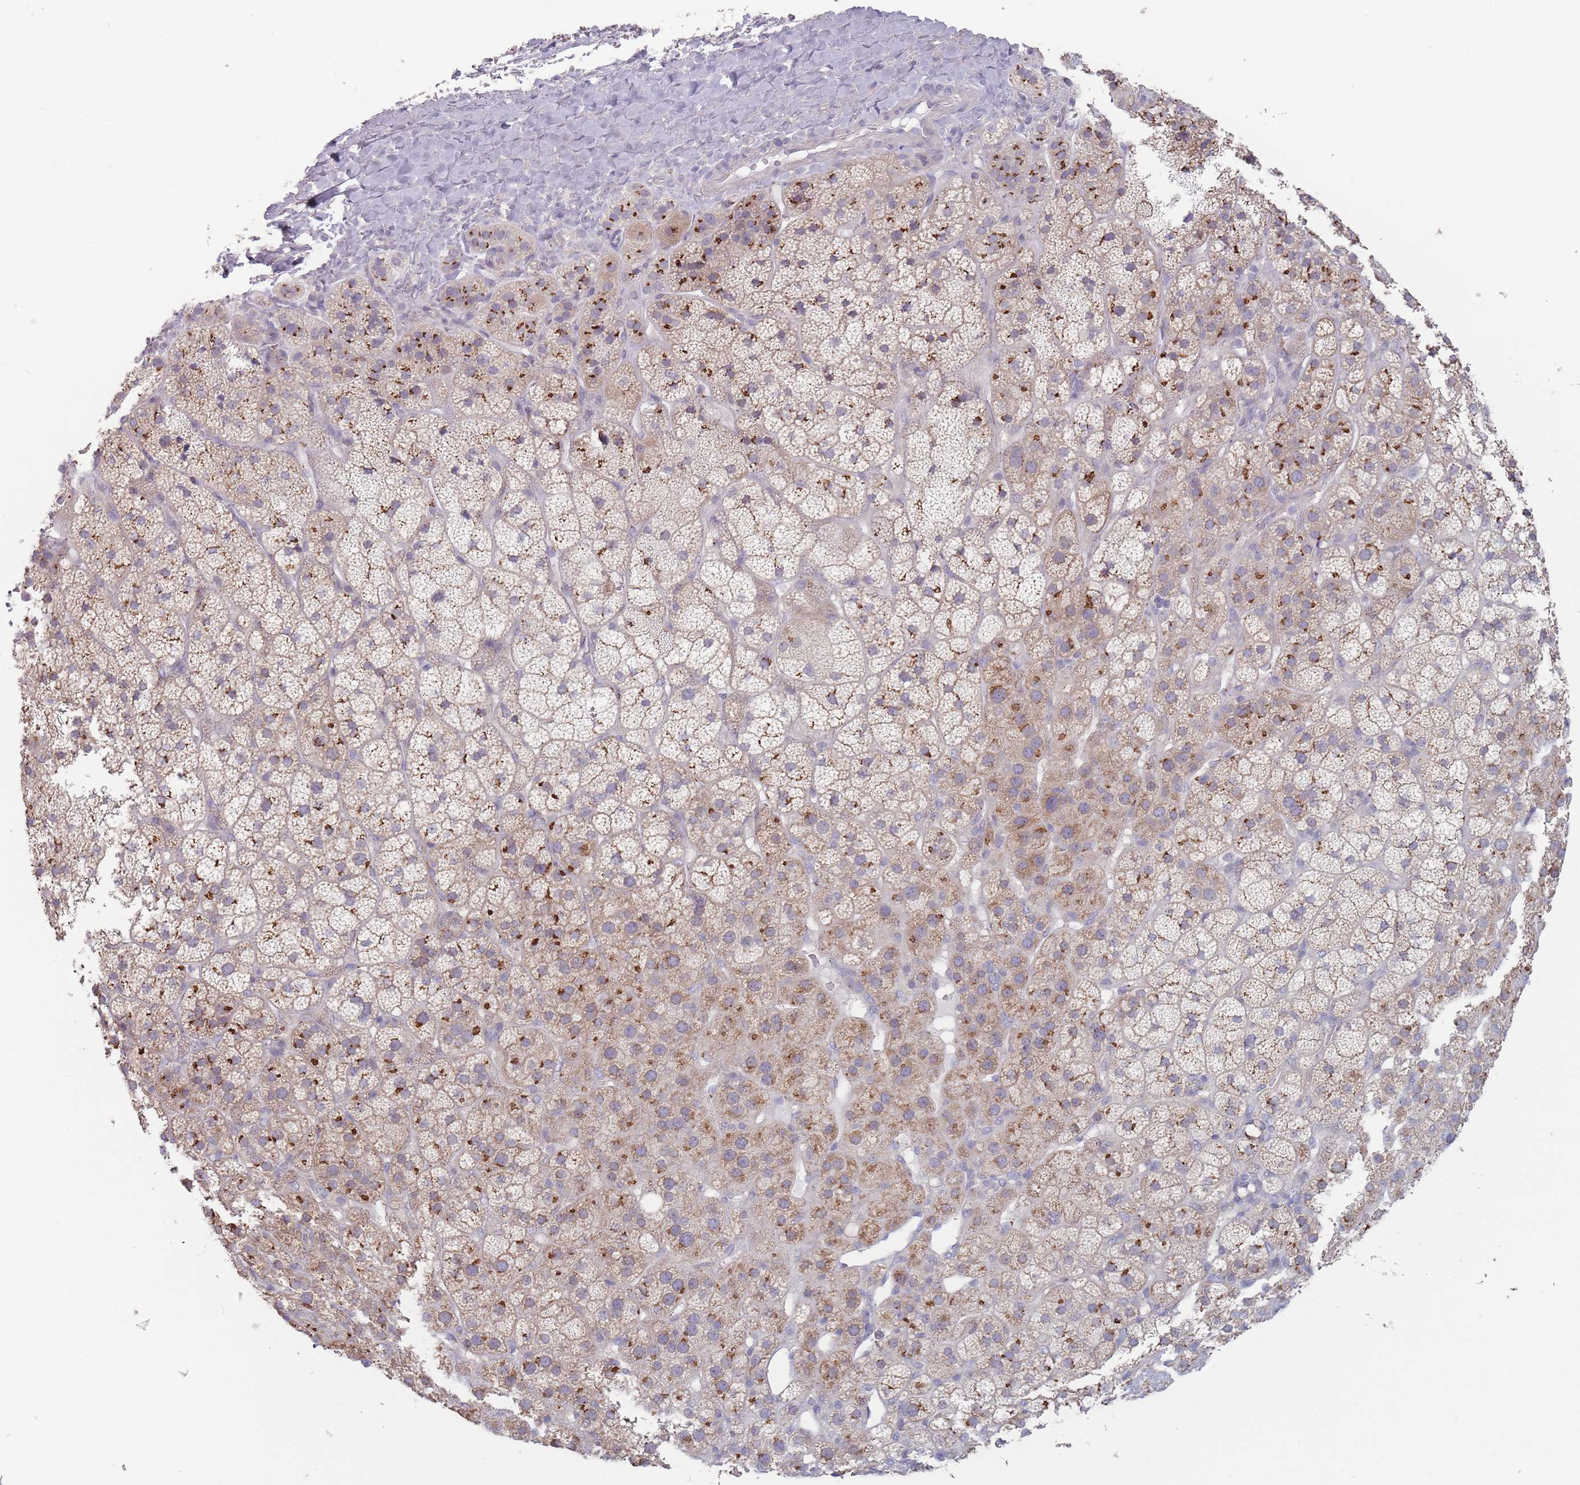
{"staining": {"intensity": "strong", "quantity": "25%-75%", "location": "cytoplasmic/membranous"}, "tissue": "adrenal gland", "cell_type": "Glandular cells", "image_type": "normal", "snomed": [{"axis": "morphology", "description": "Normal tissue, NOS"}, {"axis": "topography", "description": "Adrenal gland"}], "caption": "Protein expression analysis of normal human adrenal gland reveals strong cytoplasmic/membranous positivity in about 25%-75% of glandular cells.", "gene": "AKAIN1", "patient": {"sex": "female", "age": 70}}